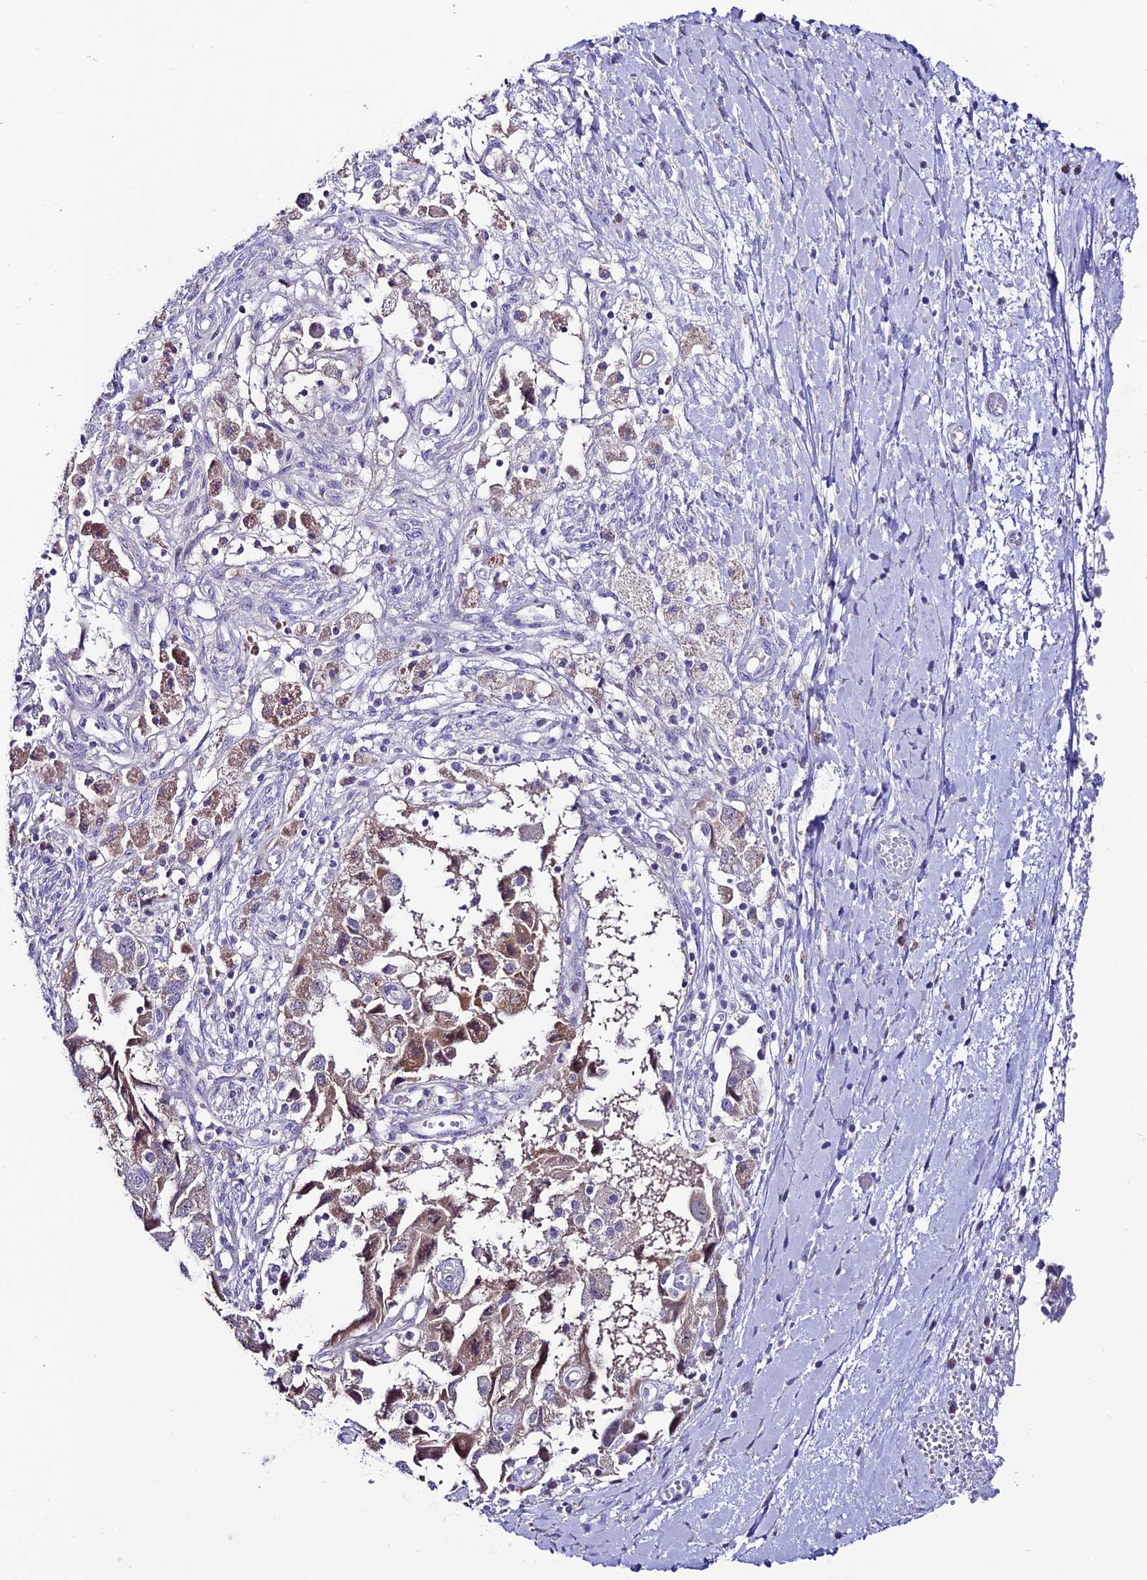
{"staining": {"intensity": "moderate", "quantity": "25%-75%", "location": "cytoplasmic/membranous"}, "tissue": "ovarian cancer", "cell_type": "Tumor cells", "image_type": "cancer", "snomed": [{"axis": "morphology", "description": "Carcinoma, NOS"}, {"axis": "morphology", "description": "Cystadenocarcinoma, serous, NOS"}, {"axis": "topography", "description": "Ovary"}], "caption": "DAB (3,3'-diaminobenzidine) immunohistochemical staining of human carcinoma (ovarian) demonstrates moderate cytoplasmic/membranous protein expression in about 25%-75% of tumor cells.", "gene": "SLC10A1", "patient": {"sex": "female", "age": 69}}